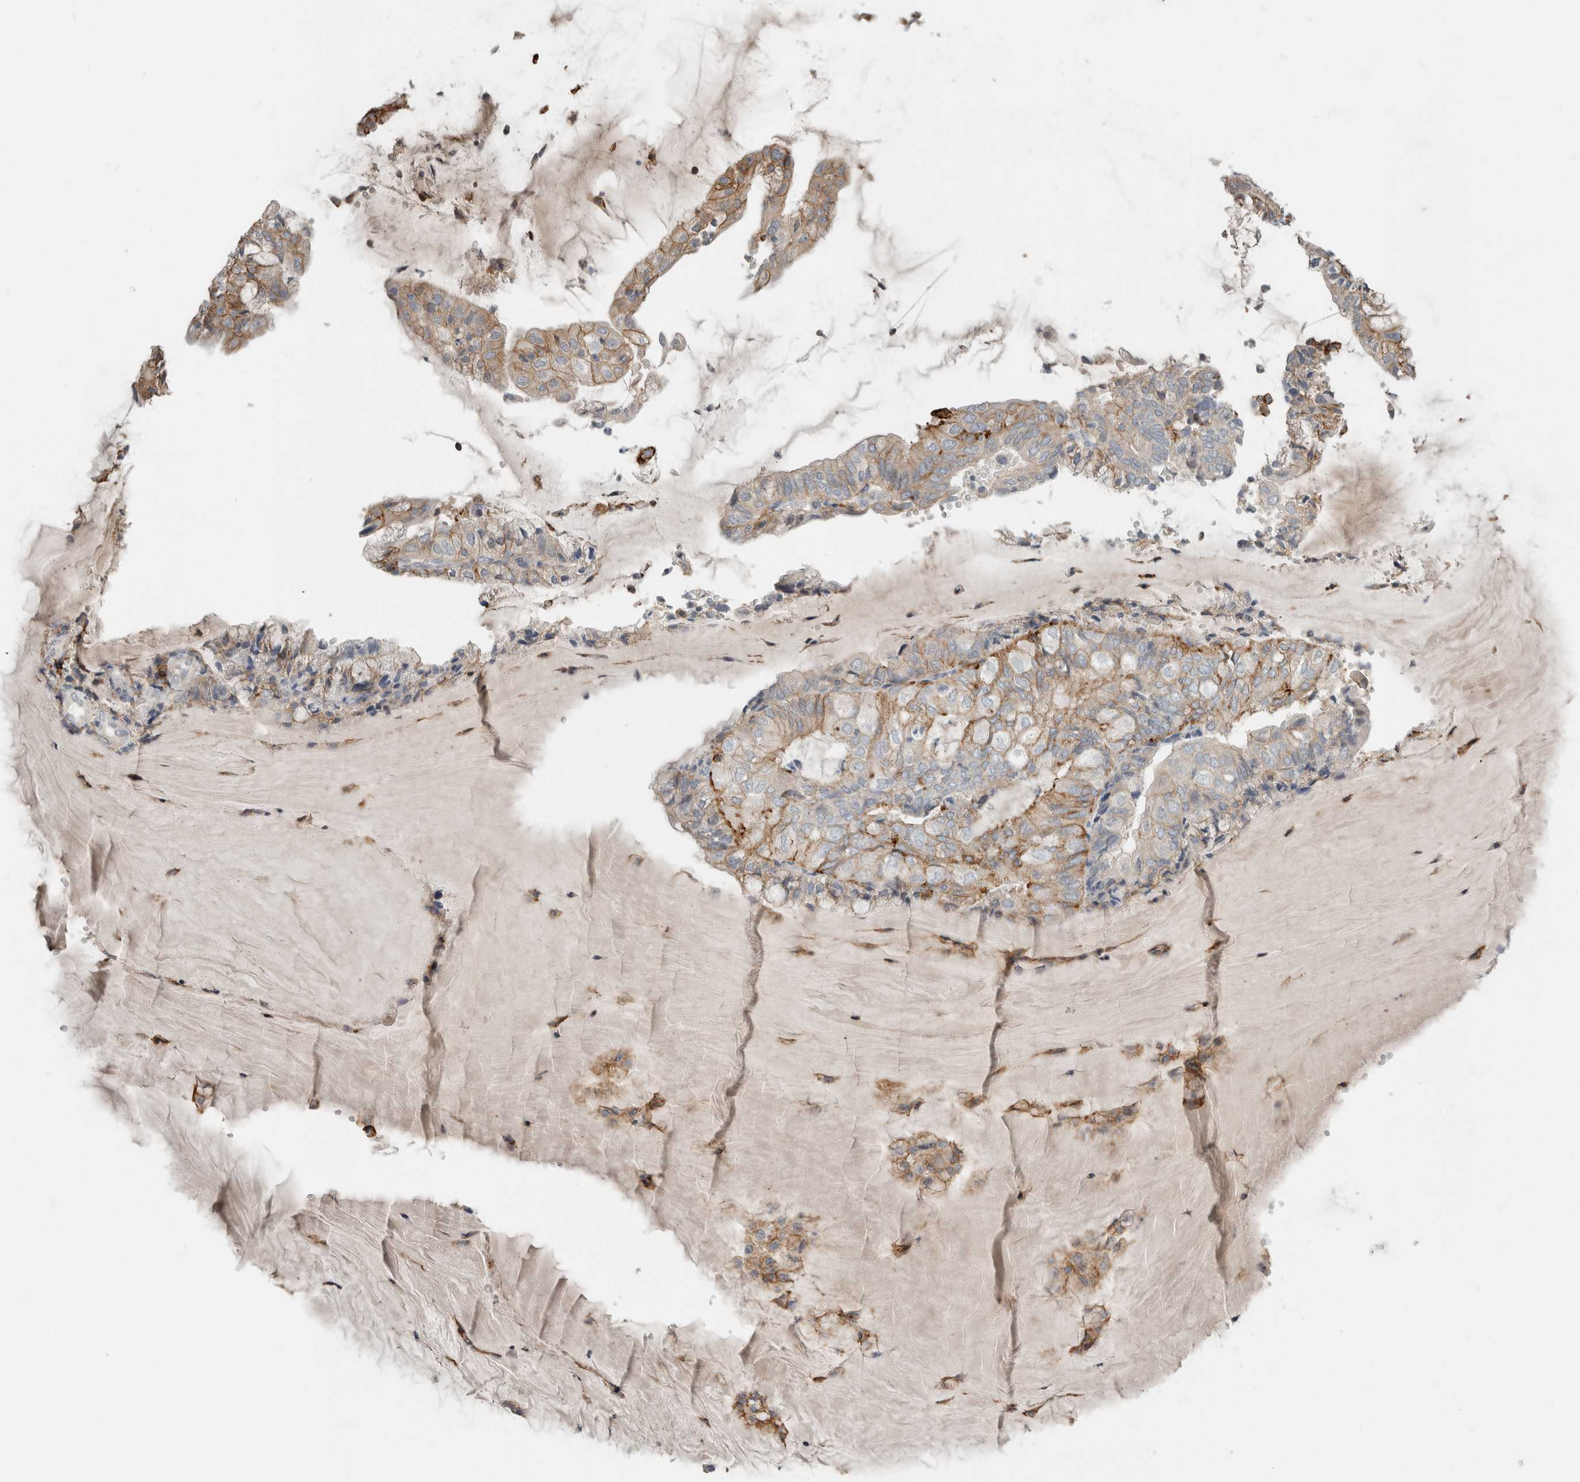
{"staining": {"intensity": "weak", "quantity": "25%-75%", "location": "cytoplasmic/membranous"}, "tissue": "endometrial cancer", "cell_type": "Tumor cells", "image_type": "cancer", "snomed": [{"axis": "morphology", "description": "Adenocarcinoma, NOS"}, {"axis": "topography", "description": "Endometrium"}], "caption": "Protein expression analysis of human endometrial cancer (adenocarcinoma) reveals weak cytoplasmic/membranous staining in approximately 25%-75% of tumor cells. The staining is performed using DAB (3,3'-diaminobenzidine) brown chromogen to label protein expression. The nuclei are counter-stained blue using hematoxylin.", "gene": "ERCC6L2", "patient": {"sex": "female", "age": 81}}